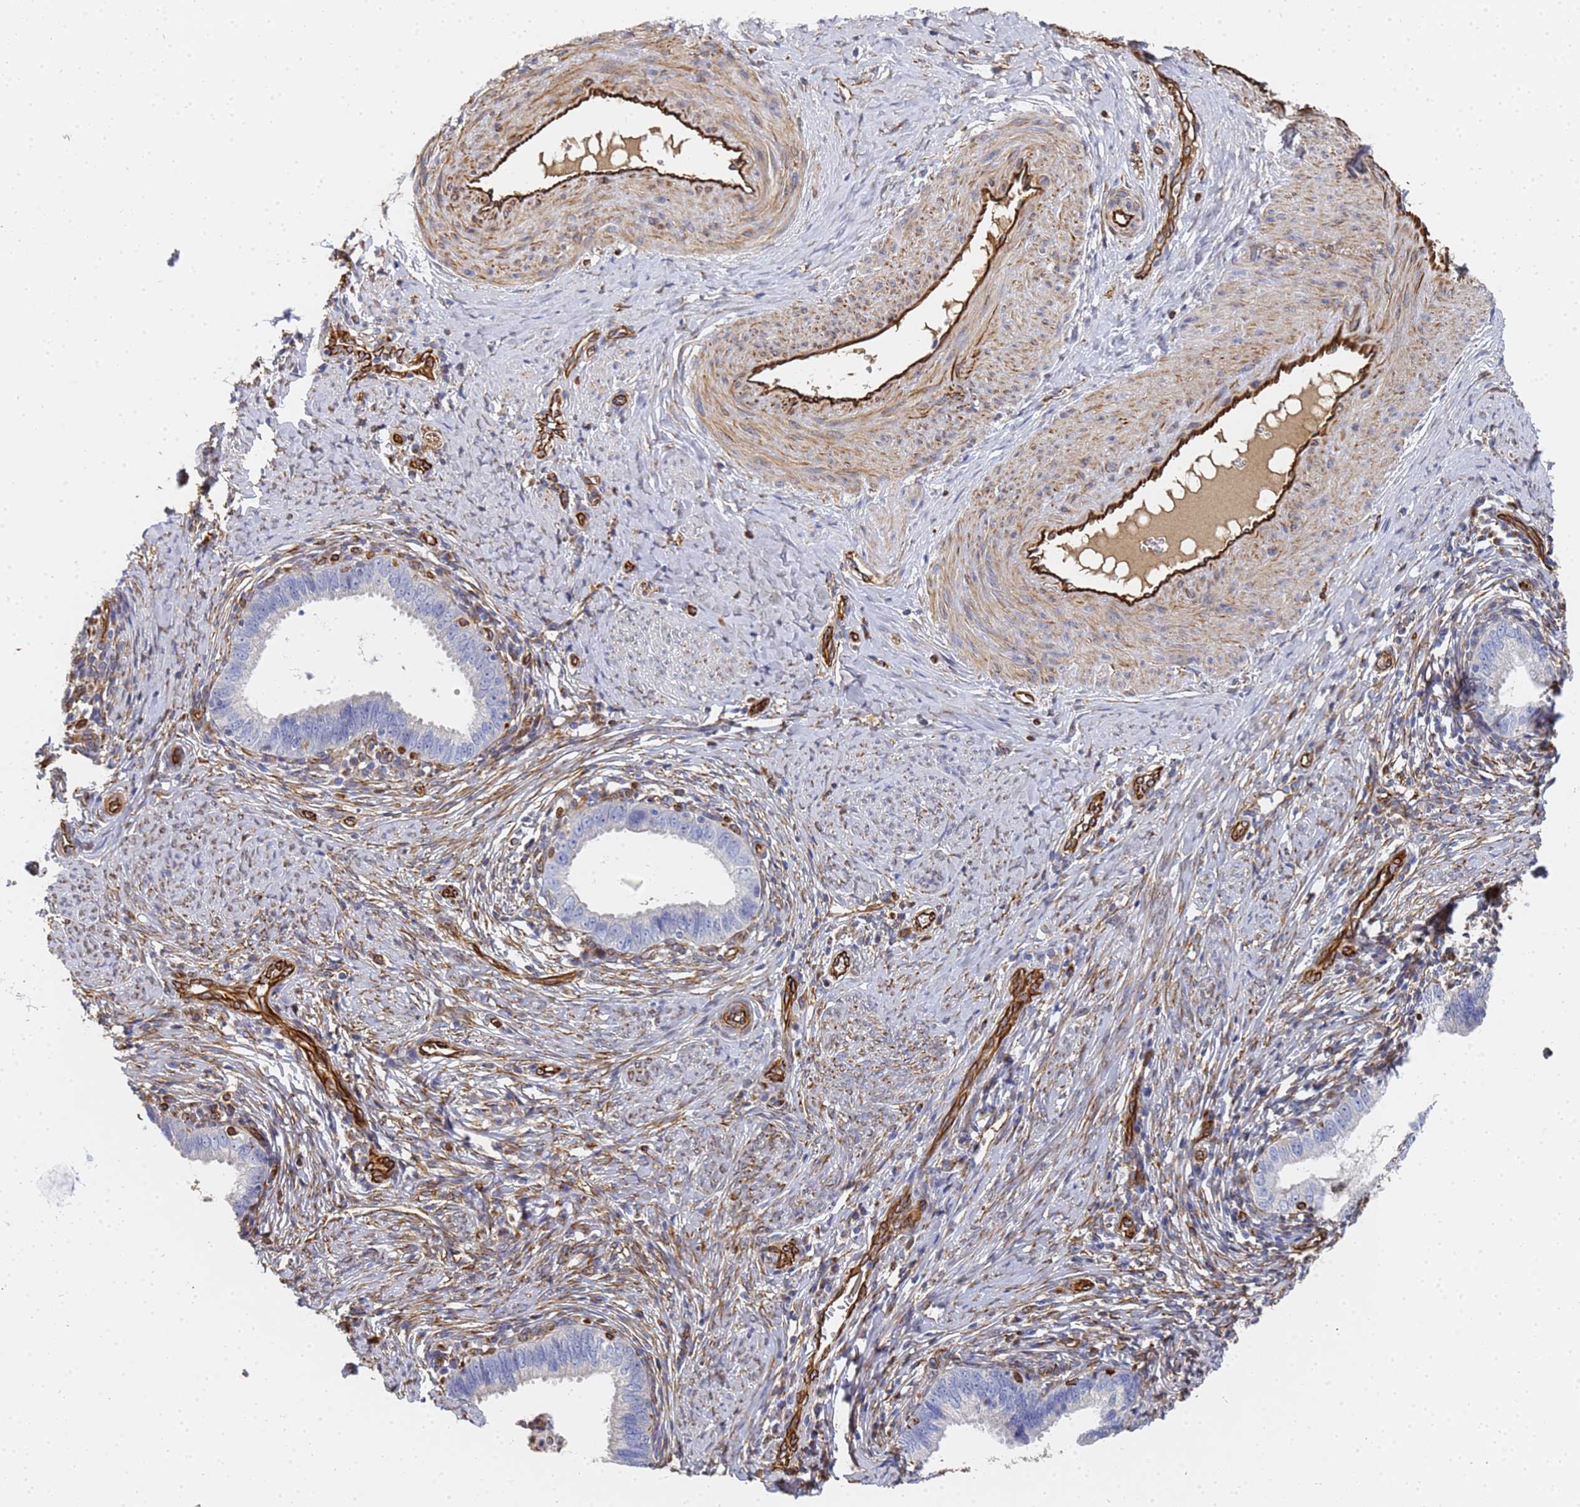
{"staining": {"intensity": "negative", "quantity": "none", "location": "none"}, "tissue": "cervical cancer", "cell_type": "Tumor cells", "image_type": "cancer", "snomed": [{"axis": "morphology", "description": "Adenocarcinoma, NOS"}, {"axis": "topography", "description": "Cervix"}], "caption": "This is a photomicrograph of immunohistochemistry (IHC) staining of cervical cancer (adenocarcinoma), which shows no positivity in tumor cells. (Immunohistochemistry, brightfield microscopy, high magnification).", "gene": "SYT13", "patient": {"sex": "female", "age": 36}}